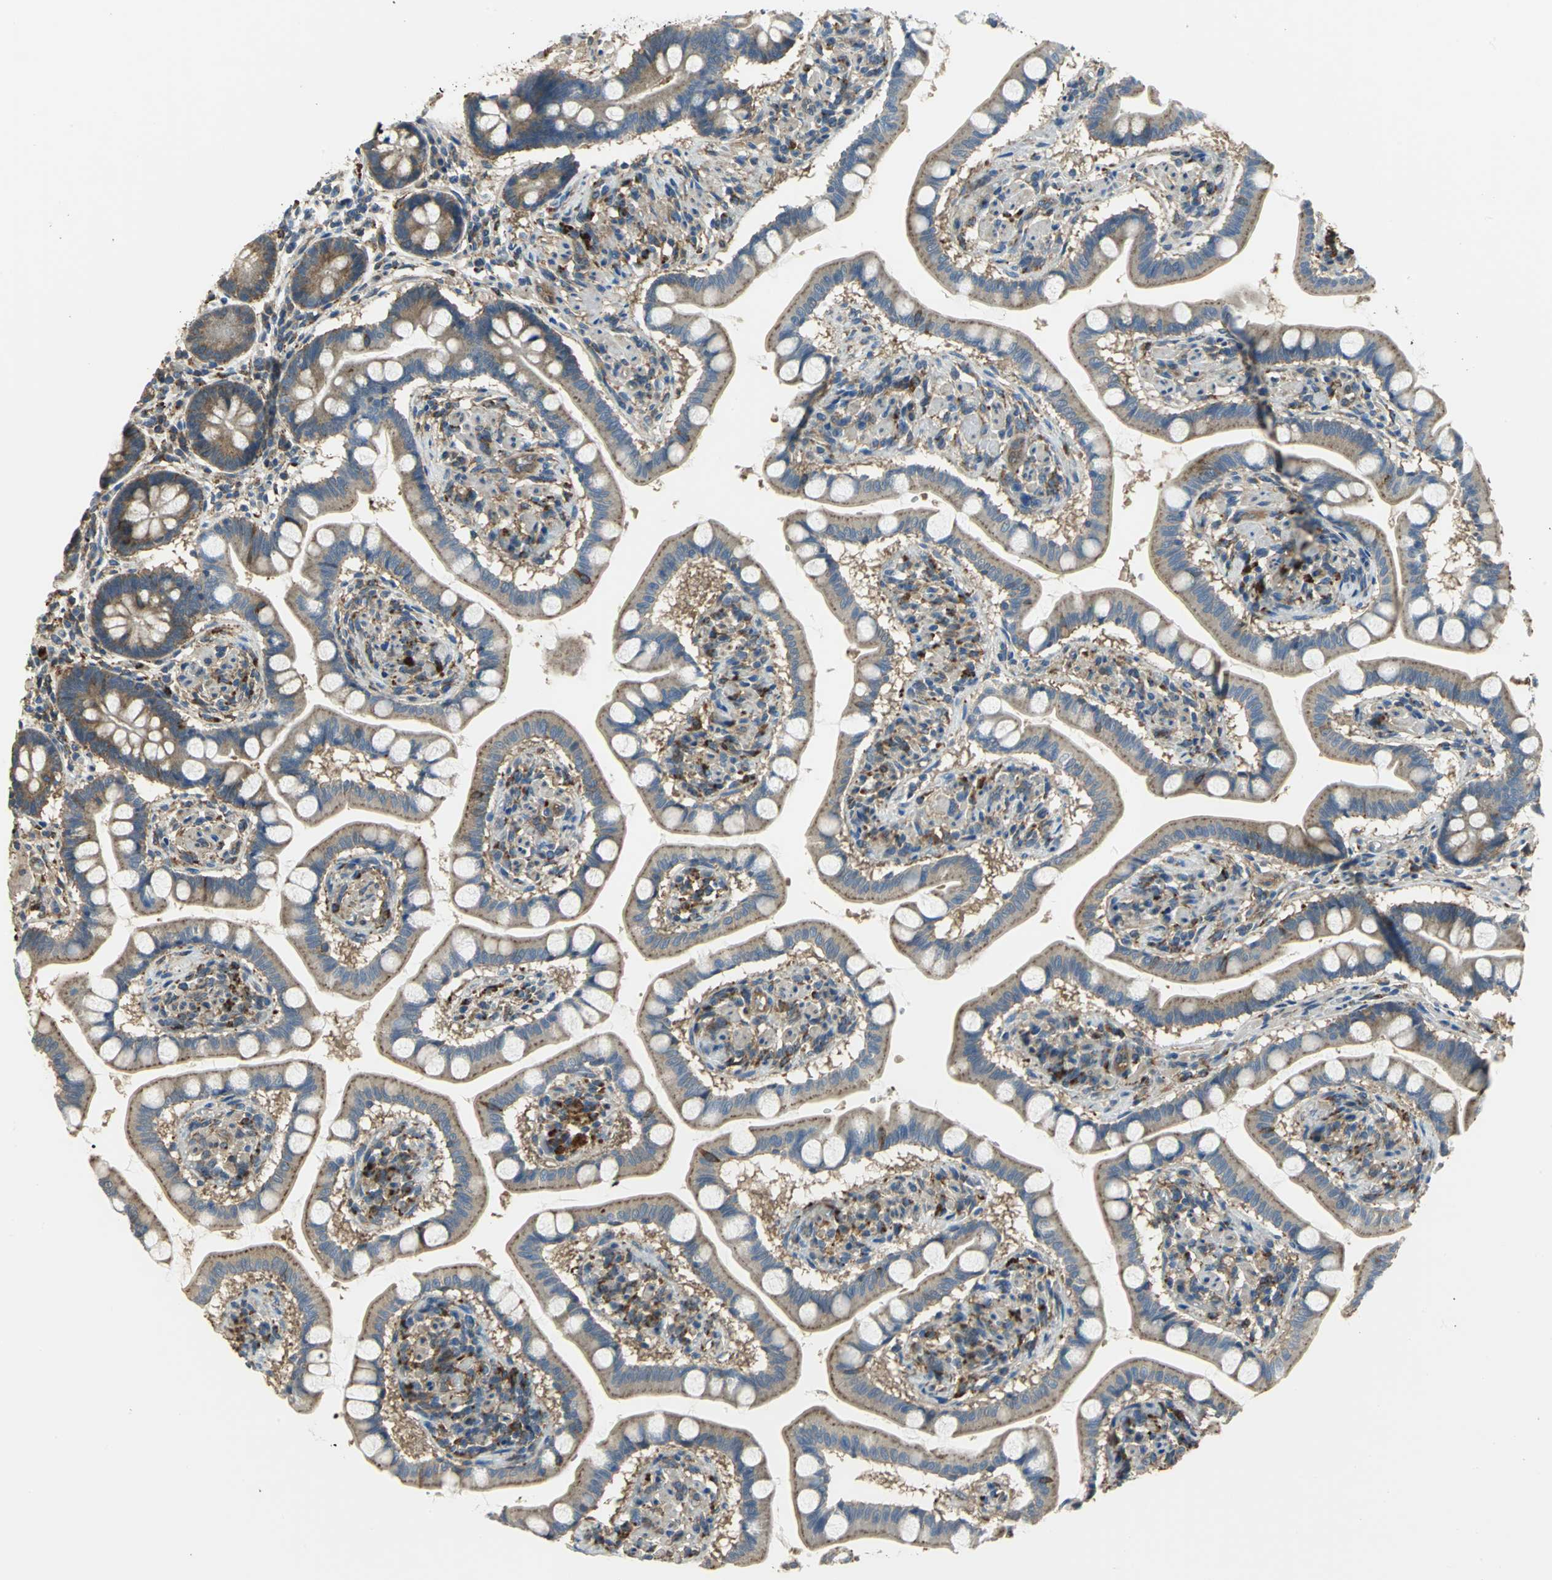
{"staining": {"intensity": "weak", "quantity": "25%-75%", "location": "cytoplasmic/membranous,nuclear"}, "tissue": "small intestine", "cell_type": "Glandular cells", "image_type": "normal", "snomed": [{"axis": "morphology", "description": "Normal tissue, NOS"}, {"axis": "topography", "description": "Small intestine"}], "caption": "A micrograph of small intestine stained for a protein demonstrates weak cytoplasmic/membranous,nuclear brown staining in glandular cells.", "gene": "DIAPH2", "patient": {"sex": "male", "age": 41}}